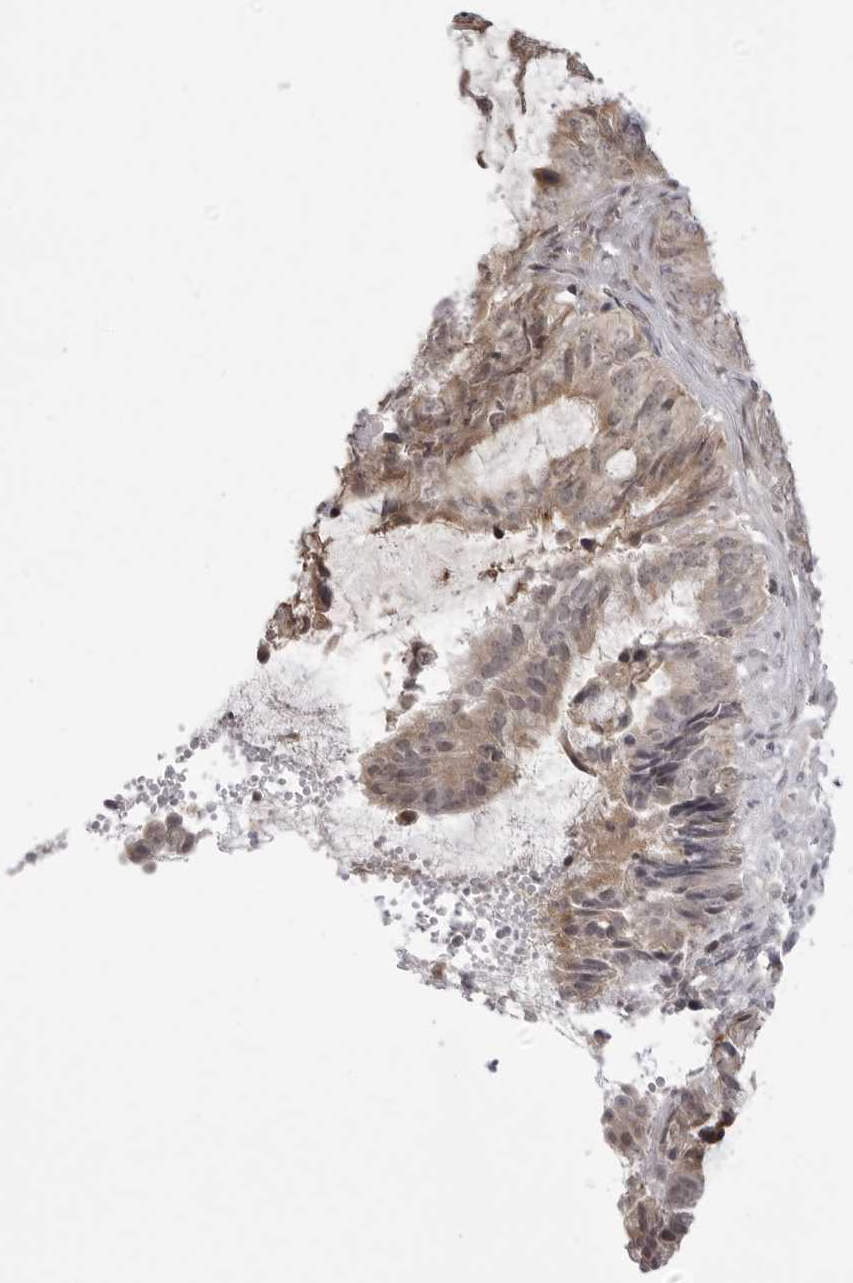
{"staining": {"intensity": "weak", "quantity": "25%-75%", "location": "cytoplasmic/membranous"}, "tissue": "endometrial cancer", "cell_type": "Tumor cells", "image_type": "cancer", "snomed": [{"axis": "morphology", "description": "Adenocarcinoma, NOS"}, {"axis": "topography", "description": "Endometrium"}], "caption": "High-power microscopy captured an immunohistochemistry micrograph of adenocarcinoma (endometrial), revealing weak cytoplasmic/membranous positivity in approximately 25%-75% of tumor cells.", "gene": "PTK2B", "patient": {"sex": "female", "age": 49}}